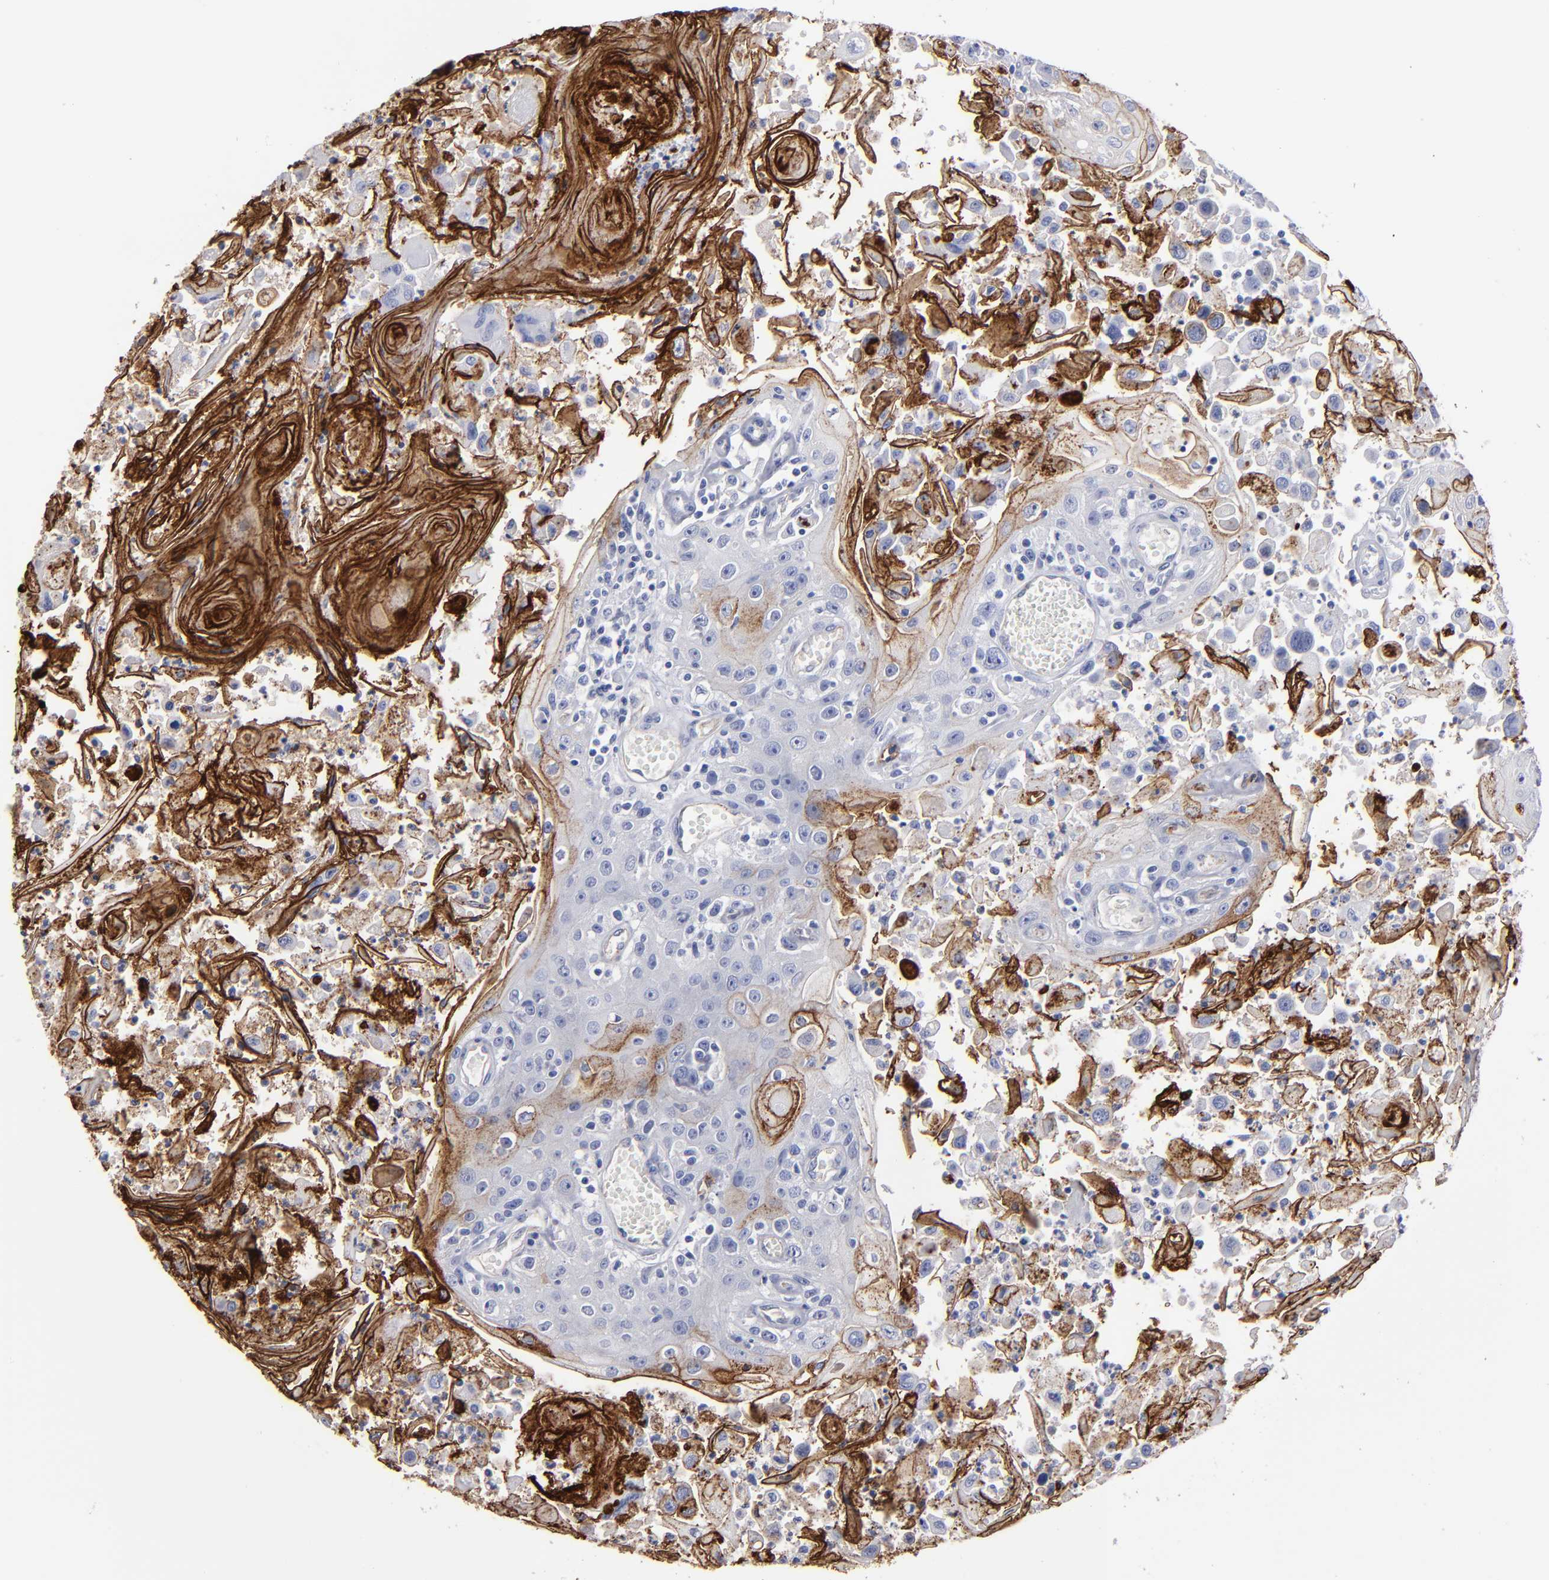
{"staining": {"intensity": "weak", "quantity": "25%-75%", "location": "cytoplasmic/membranous"}, "tissue": "head and neck cancer", "cell_type": "Tumor cells", "image_type": "cancer", "snomed": [{"axis": "morphology", "description": "Squamous cell carcinoma, NOS"}, {"axis": "topography", "description": "Oral tissue"}, {"axis": "topography", "description": "Head-Neck"}], "caption": "Immunohistochemical staining of human head and neck cancer reveals low levels of weak cytoplasmic/membranous positivity in approximately 25%-75% of tumor cells.", "gene": "TM4SF1", "patient": {"sex": "female", "age": 76}}